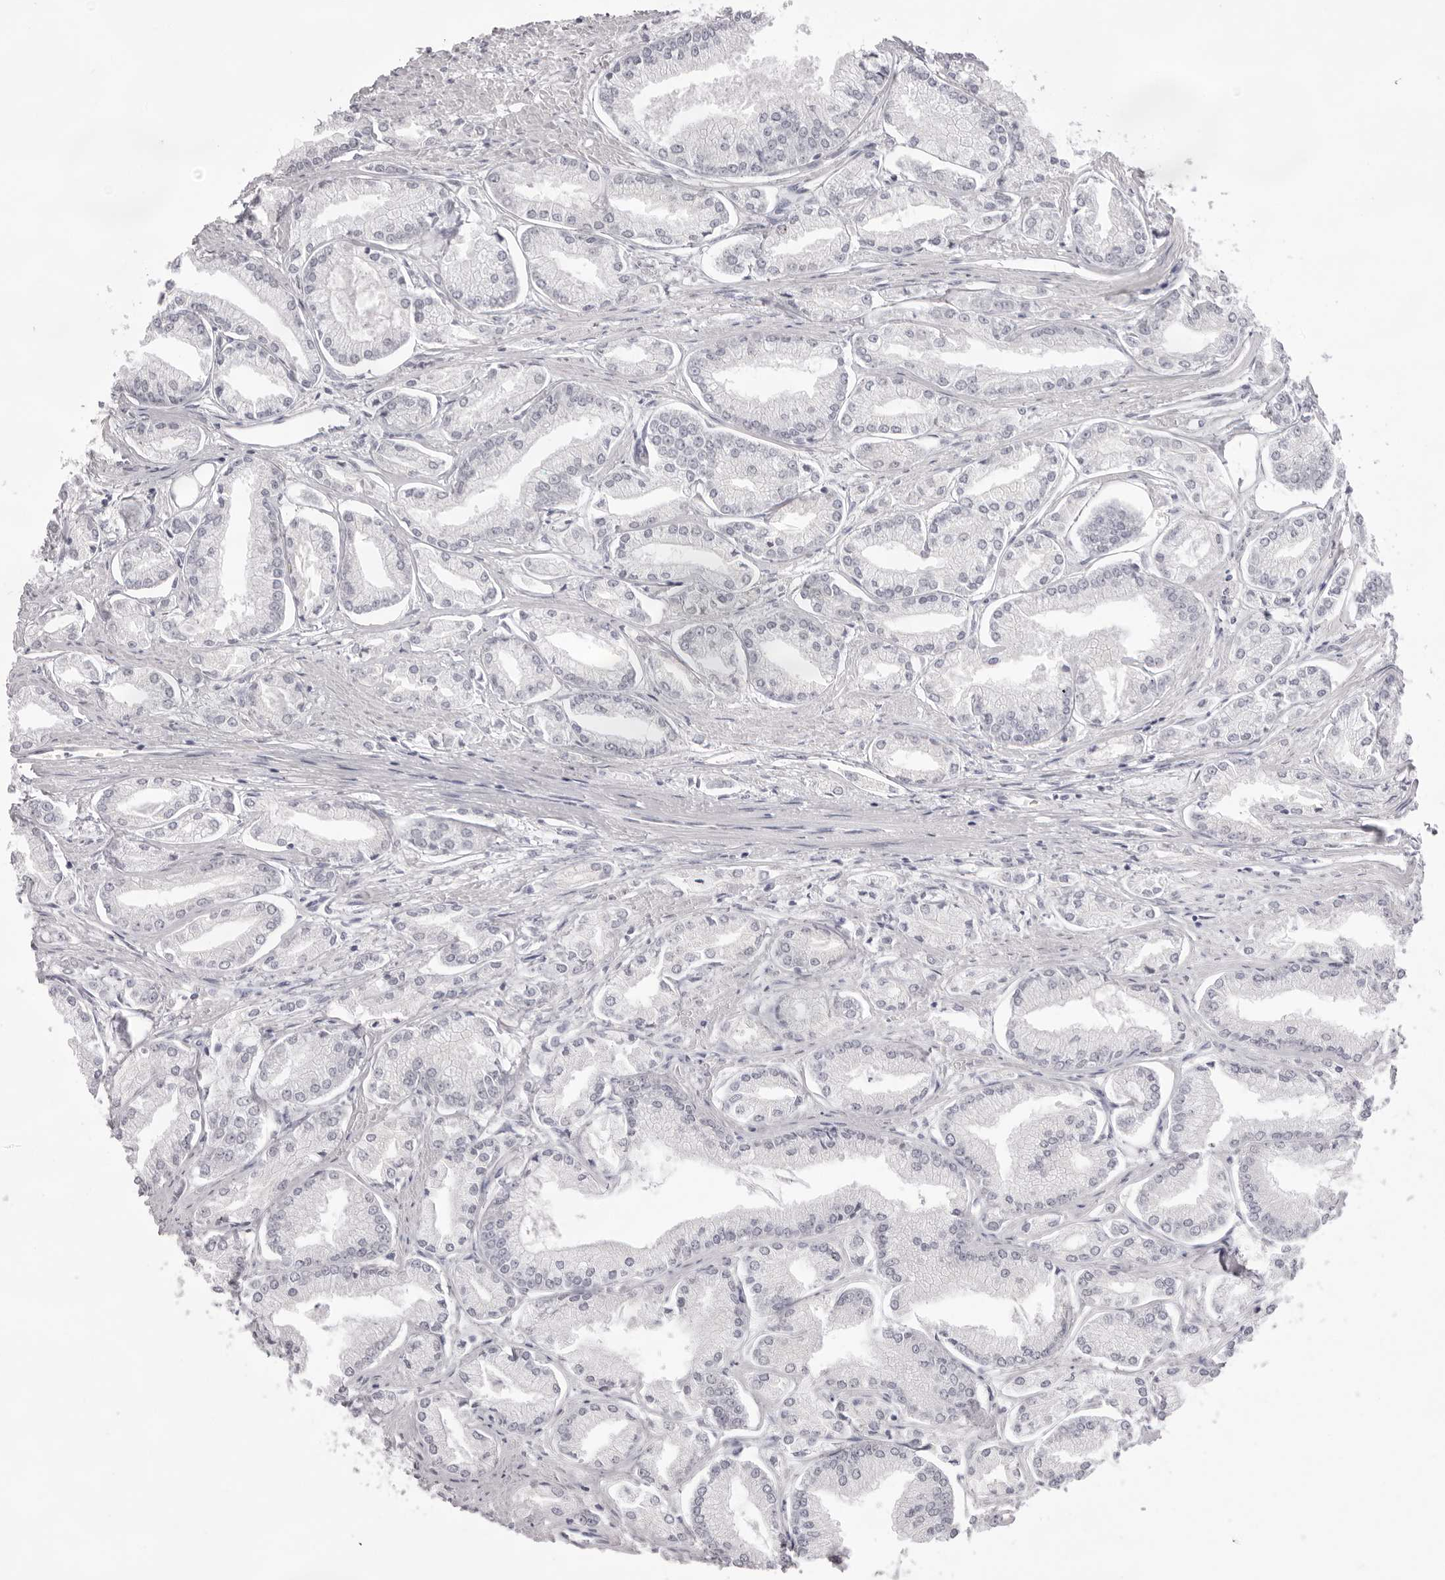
{"staining": {"intensity": "negative", "quantity": "none", "location": "none"}, "tissue": "prostate cancer", "cell_type": "Tumor cells", "image_type": "cancer", "snomed": [{"axis": "morphology", "description": "Adenocarcinoma, Low grade"}, {"axis": "topography", "description": "Prostate"}], "caption": "High power microscopy image of an IHC histopathology image of prostate cancer (adenocarcinoma (low-grade)), revealing no significant staining in tumor cells.", "gene": "SPTA1", "patient": {"sex": "male", "age": 52}}